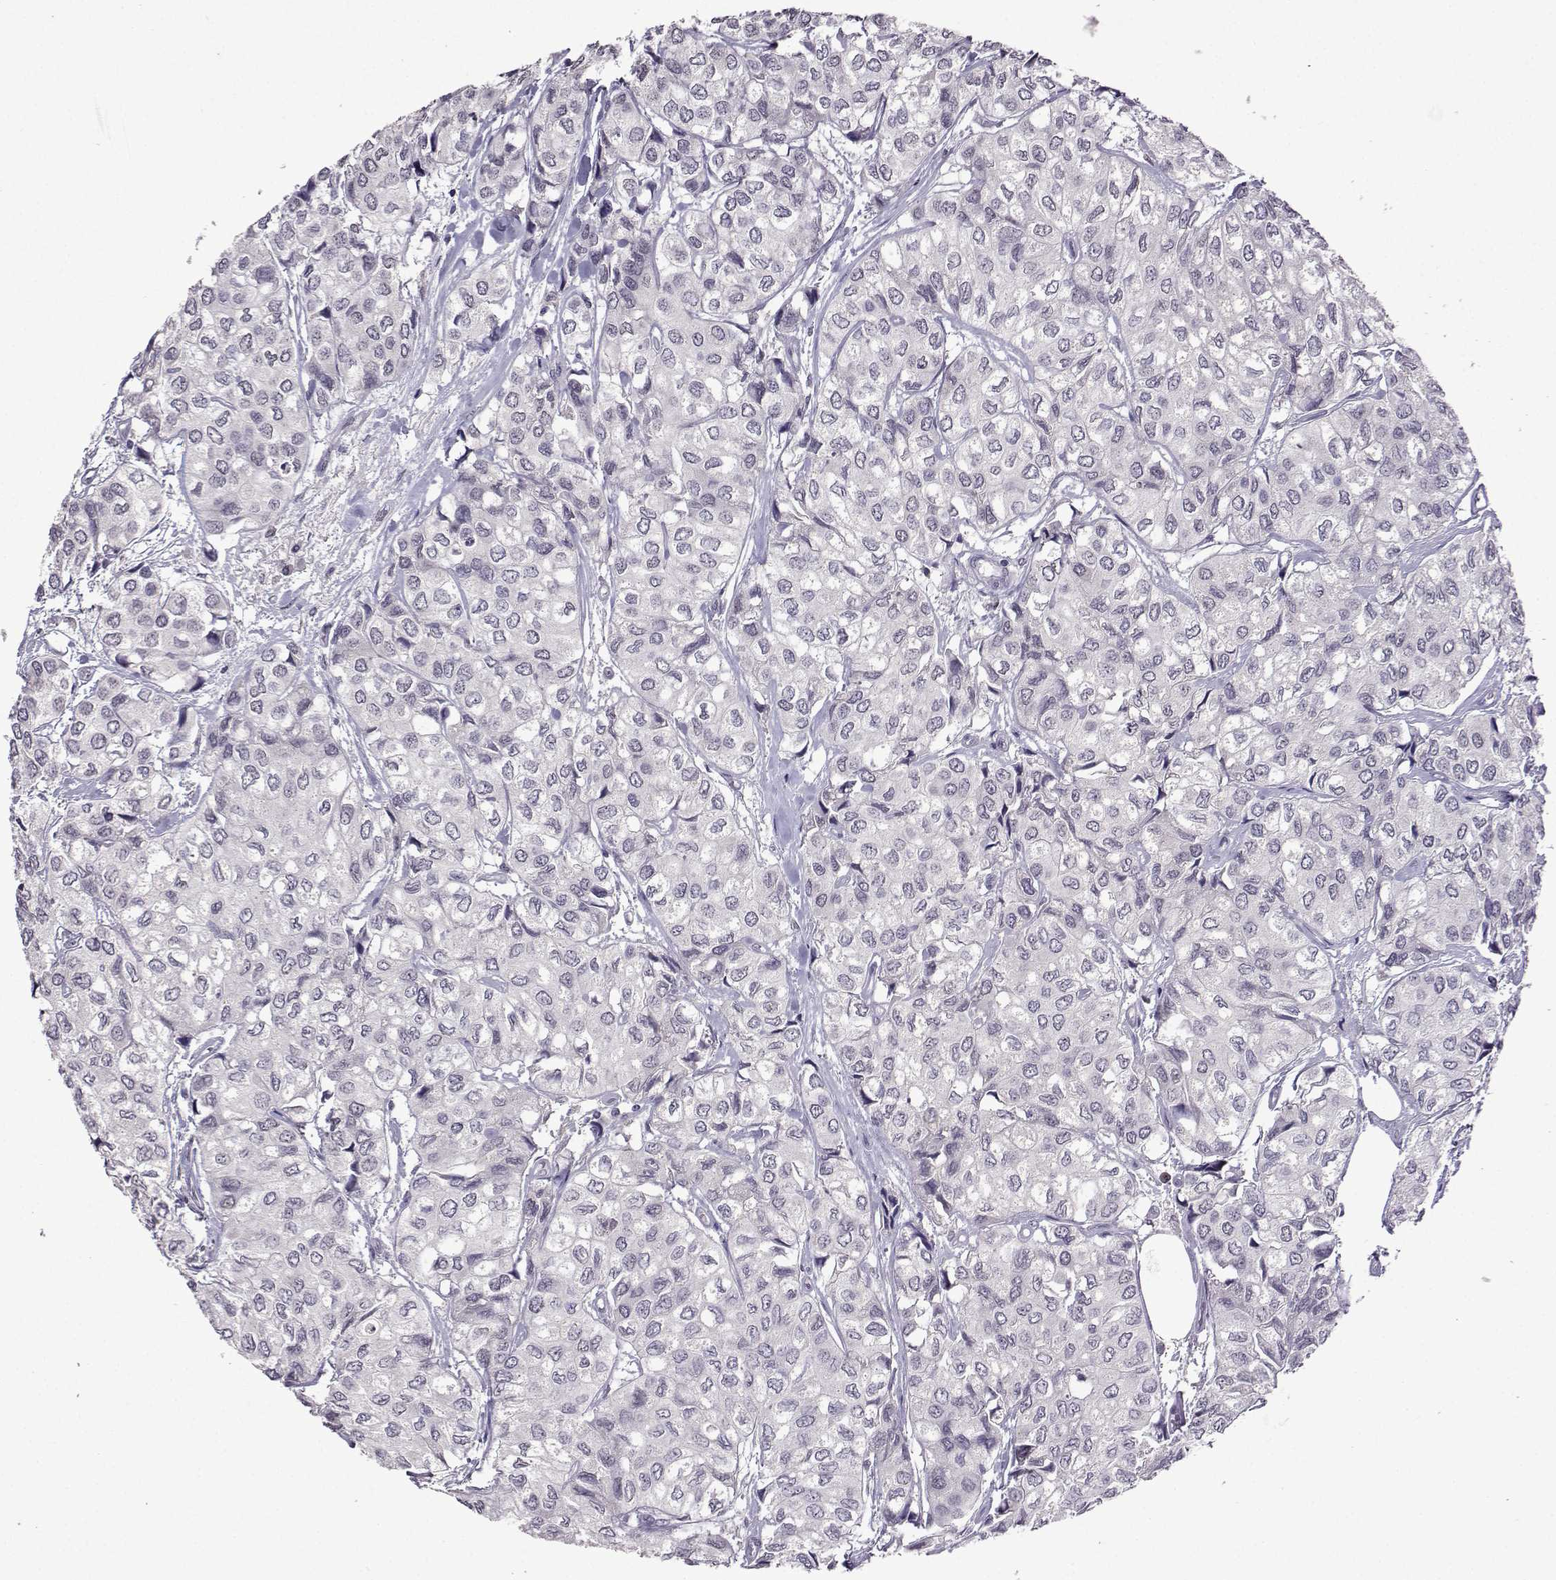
{"staining": {"intensity": "negative", "quantity": "none", "location": "none"}, "tissue": "urothelial cancer", "cell_type": "Tumor cells", "image_type": "cancer", "snomed": [{"axis": "morphology", "description": "Urothelial carcinoma, High grade"}, {"axis": "topography", "description": "Urinary bladder"}], "caption": "Tumor cells show no significant staining in urothelial cancer.", "gene": "CCL28", "patient": {"sex": "male", "age": 73}}